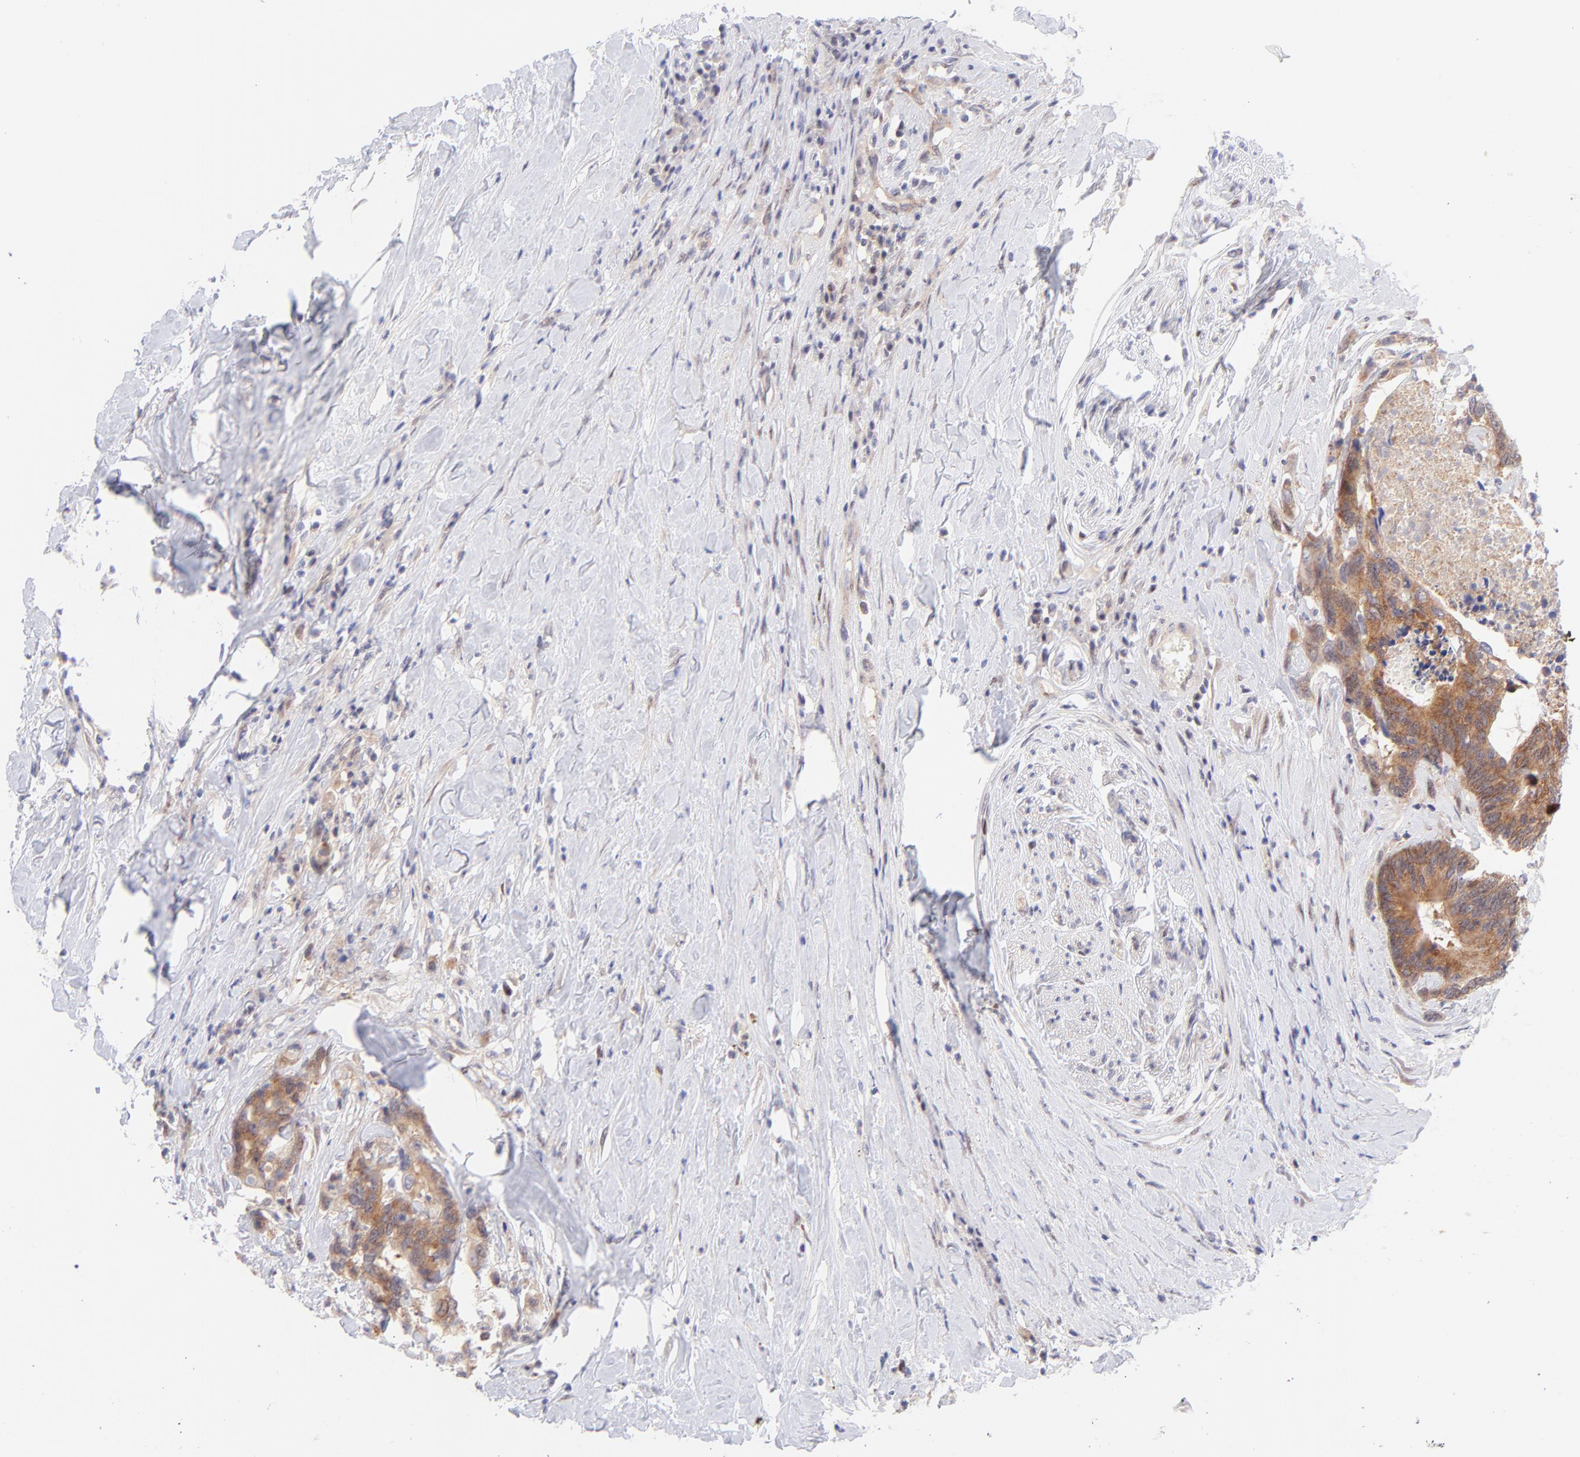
{"staining": {"intensity": "moderate", "quantity": ">75%", "location": "cytoplasmic/membranous"}, "tissue": "colorectal cancer", "cell_type": "Tumor cells", "image_type": "cancer", "snomed": [{"axis": "morphology", "description": "Adenocarcinoma, NOS"}, {"axis": "topography", "description": "Rectum"}], "caption": "Immunohistochemistry image of colorectal cancer stained for a protein (brown), which shows medium levels of moderate cytoplasmic/membranous staining in about >75% of tumor cells.", "gene": "PBDC1", "patient": {"sex": "male", "age": 55}}